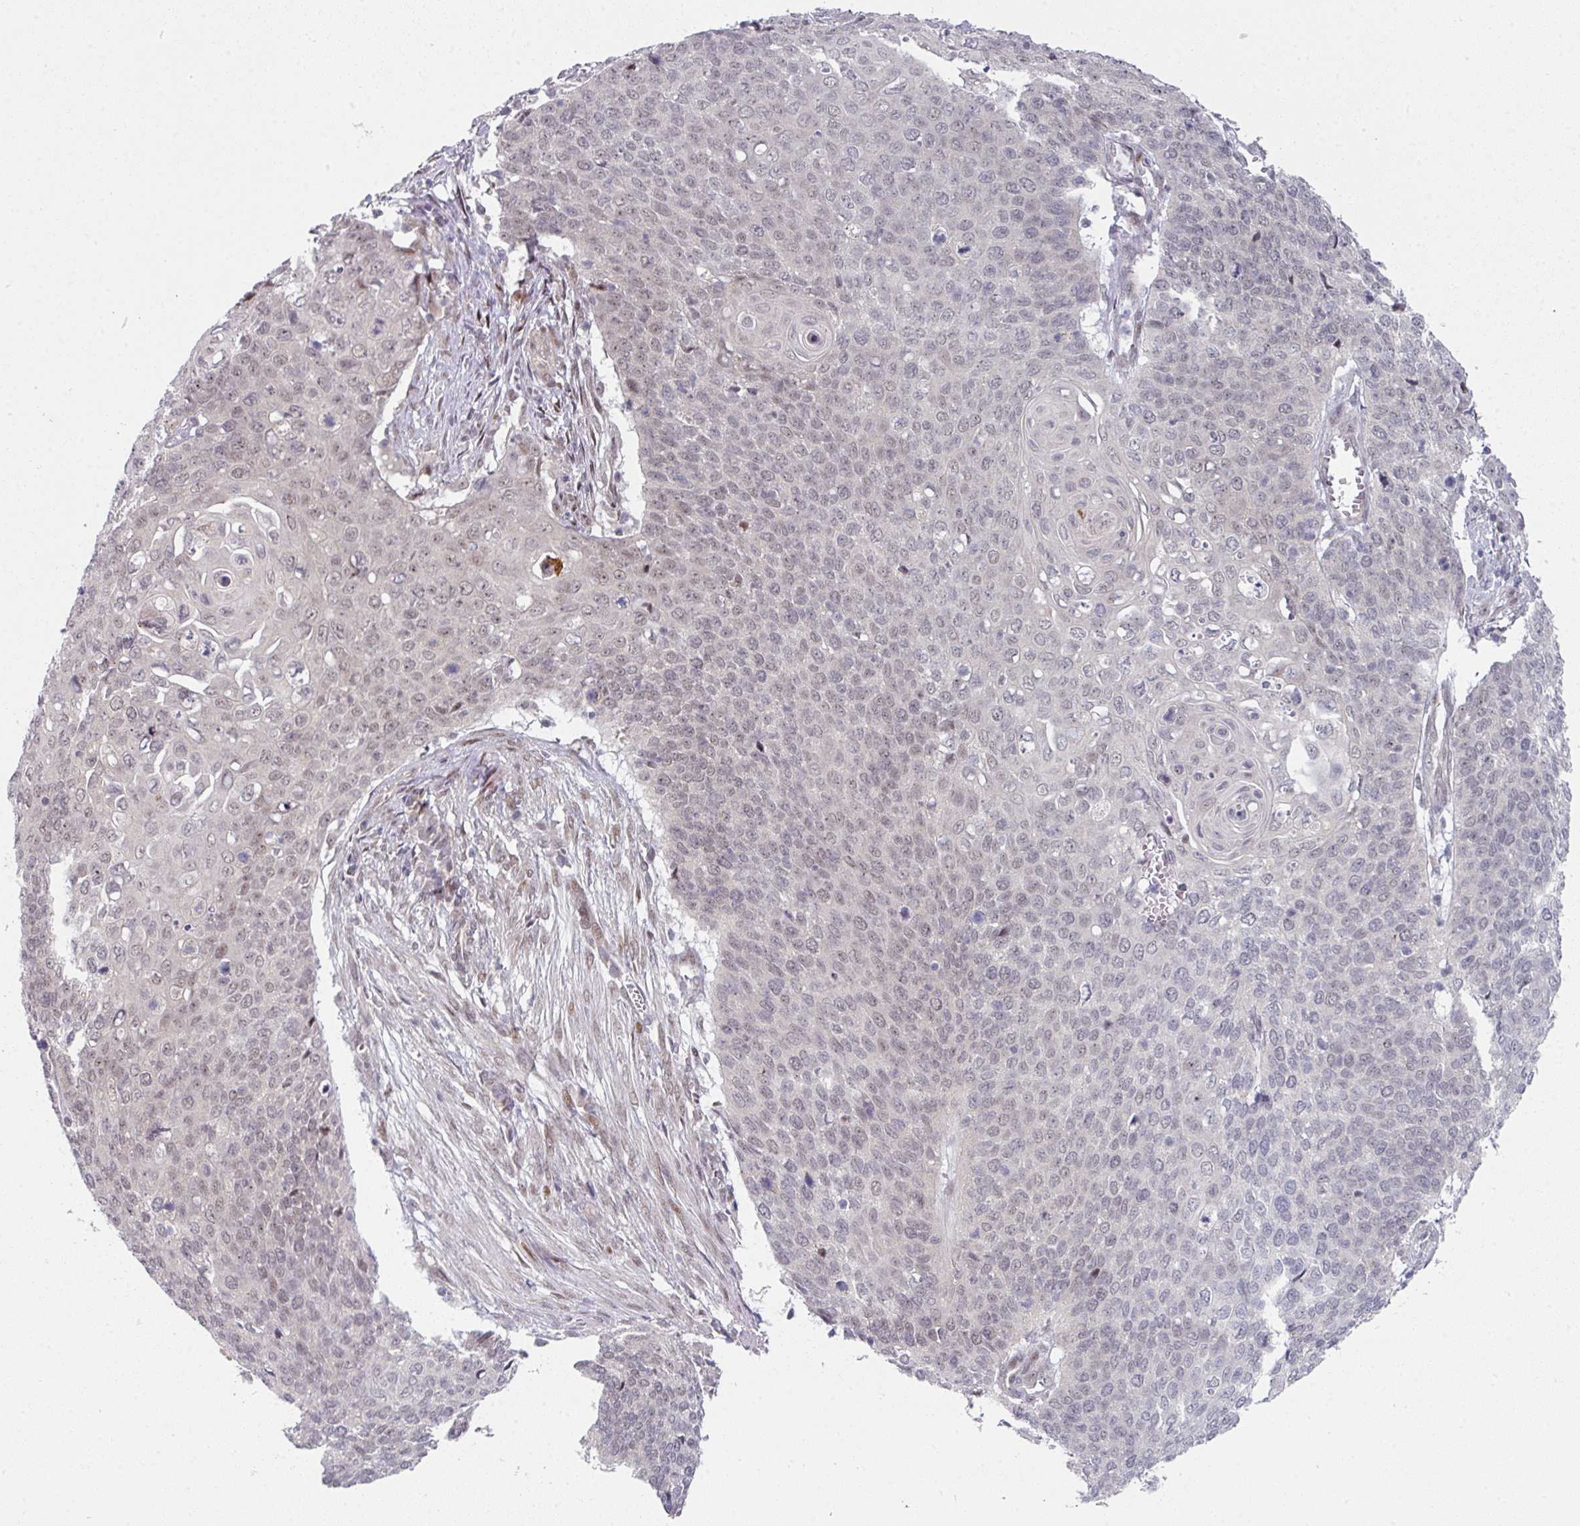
{"staining": {"intensity": "weak", "quantity": "<25%", "location": "nuclear"}, "tissue": "cervical cancer", "cell_type": "Tumor cells", "image_type": "cancer", "snomed": [{"axis": "morphology", "description": "Squamous cell carcinoma, NOS"}, {"axis": "topography", "description": "Cervix"}], "caption": "High power microscopy photomicrograph of an immunohistochemistry (IHC) histopathology image of squamous cell carcinoma (cervical), revealing no significant expression in tumor cells.", "gene": "TMCC1", "patient": {"sex": "female", "age": 39}}